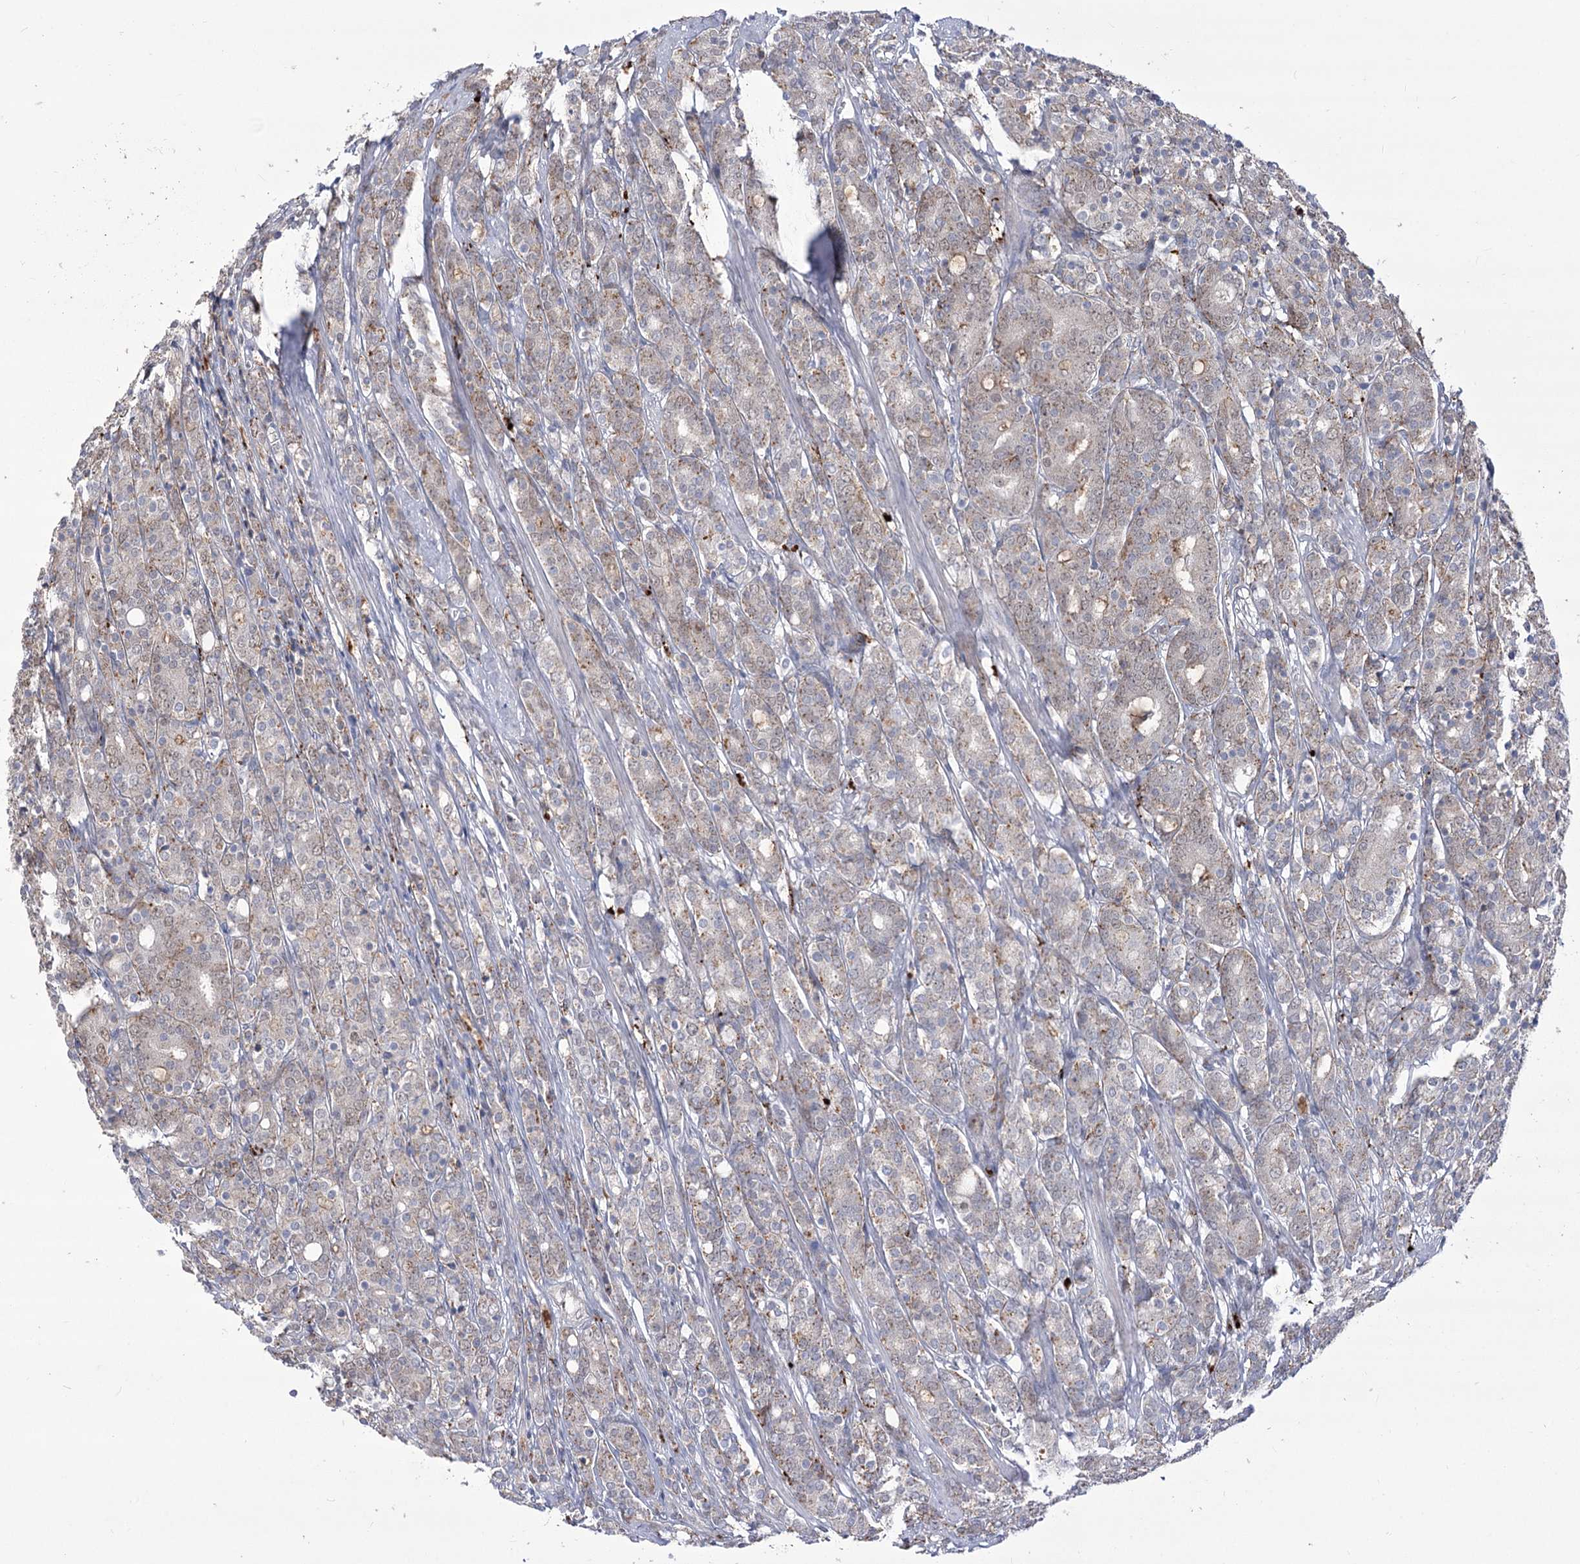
{"staining": {"intensity": "moderate", "quantity": "<25%", "location": "cytoplasmic/membranous"}, "tissue": "prostate cancer", "cell_type": "Tumor cells", "image_type": "cancer", "snomed": [{"axis": "morphology", "description": "Adenocarcinoma, High grade"}, {"axis": "topography", "description": "Prostate"}], "caption": "Immunohistochemical staining of human high-grade adenocarcinoma (prostate) shows moderate cytoplasmic/membranous protein staining in approximately <25% of tumor cells.", "gene": "SIAE", "patient": {"sex": "male", "age": 62}}